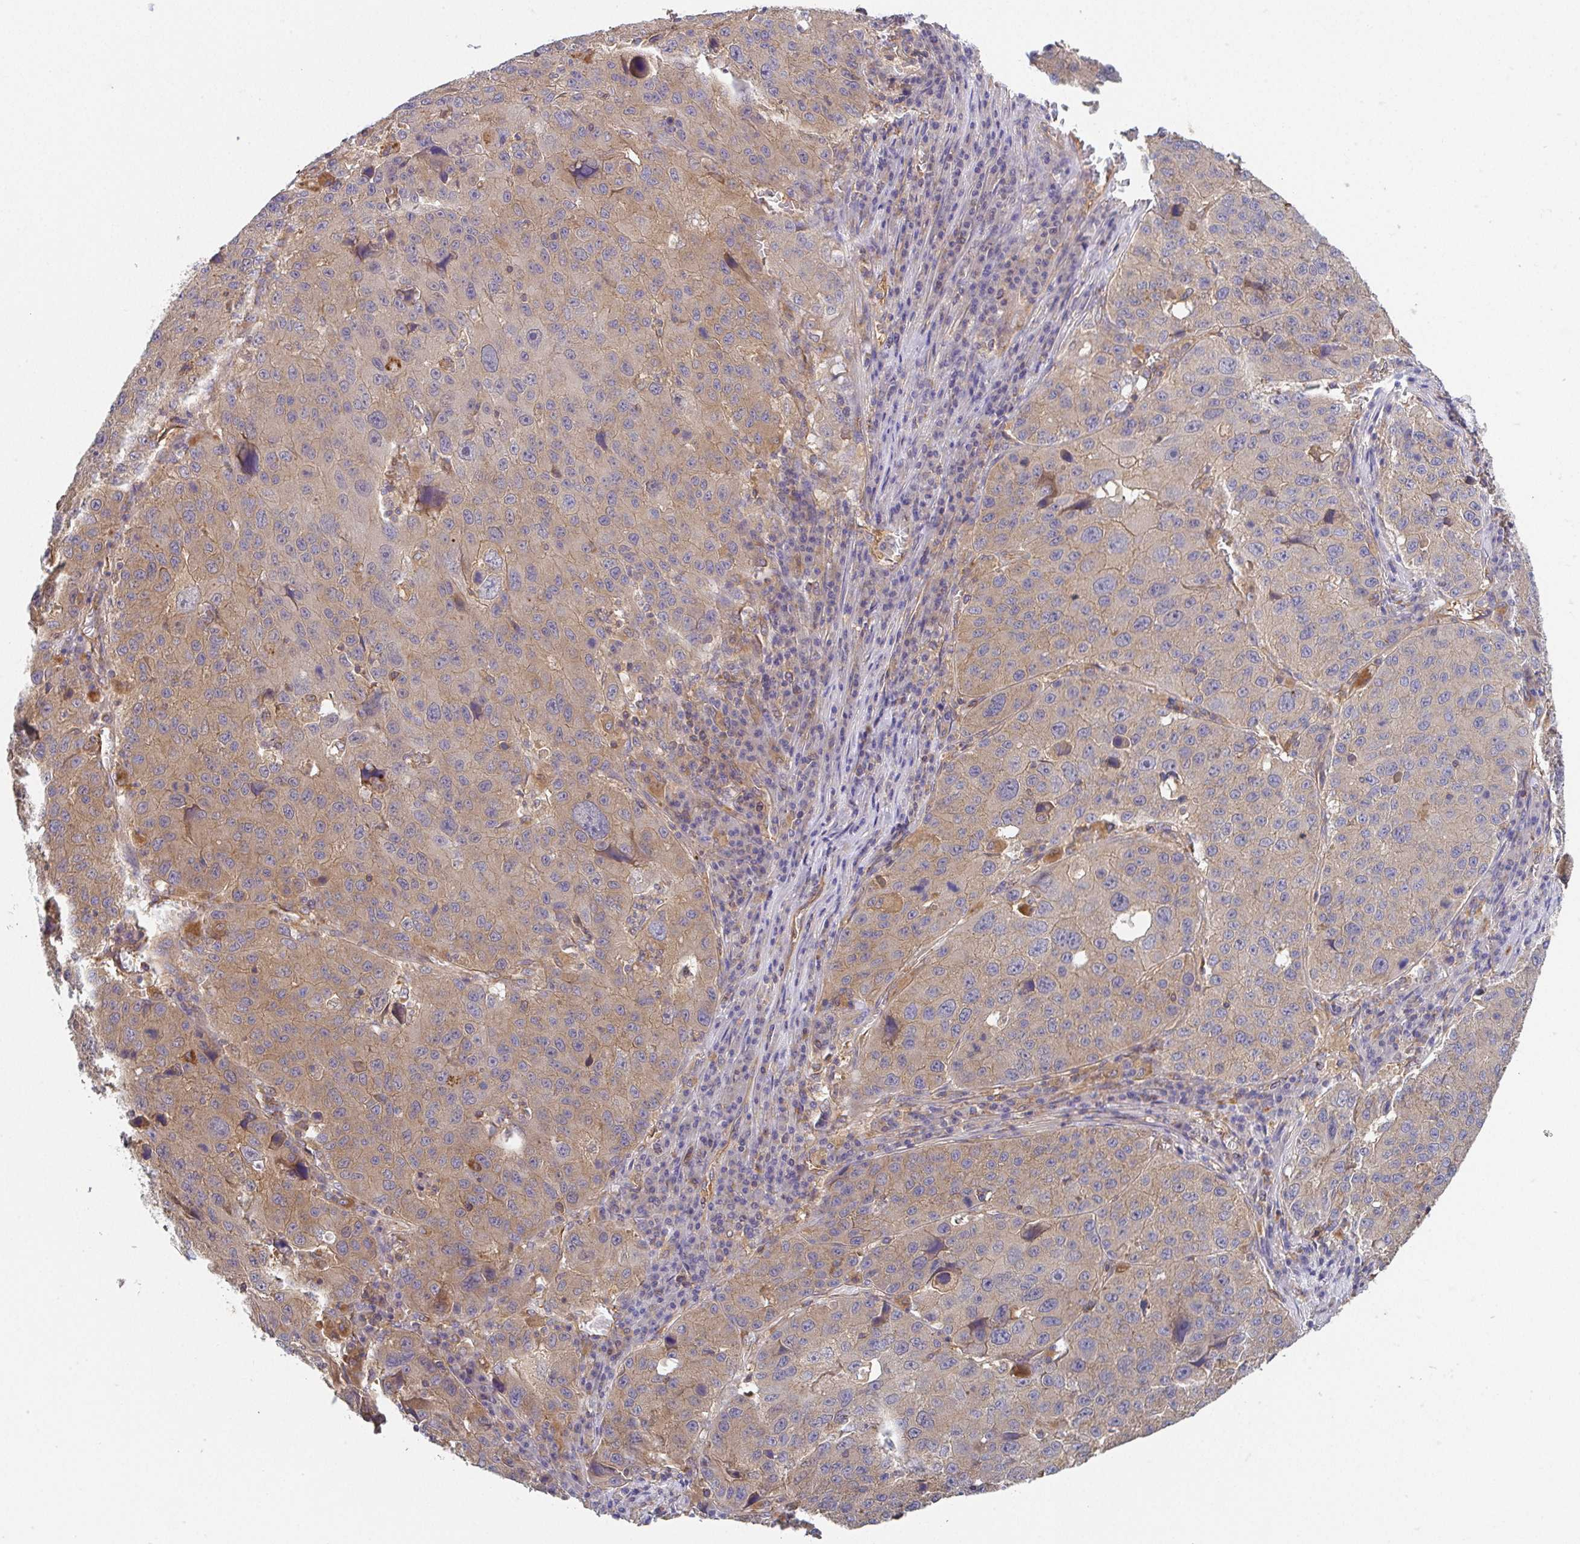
{"staining": {"intensity": "weak", "quantity": ">75%", "location": "cytoplasmic/membranous"}, "tissue": "stomach cancer", "cell_type": "Tumor cells", "image_type": "cancer", "snomed": [{"axis": "morphology", "description": "Adenocarcinoma, NOS"}, {"axis": "topography", "description": "Stomach"}], "caption": "Human adenocarcinoma (stomach) stained with a protein marker exhibits weak staining in tumor cells.", "gene": "TMEM229A", "patient": {"sex": "male", "age": 71}}